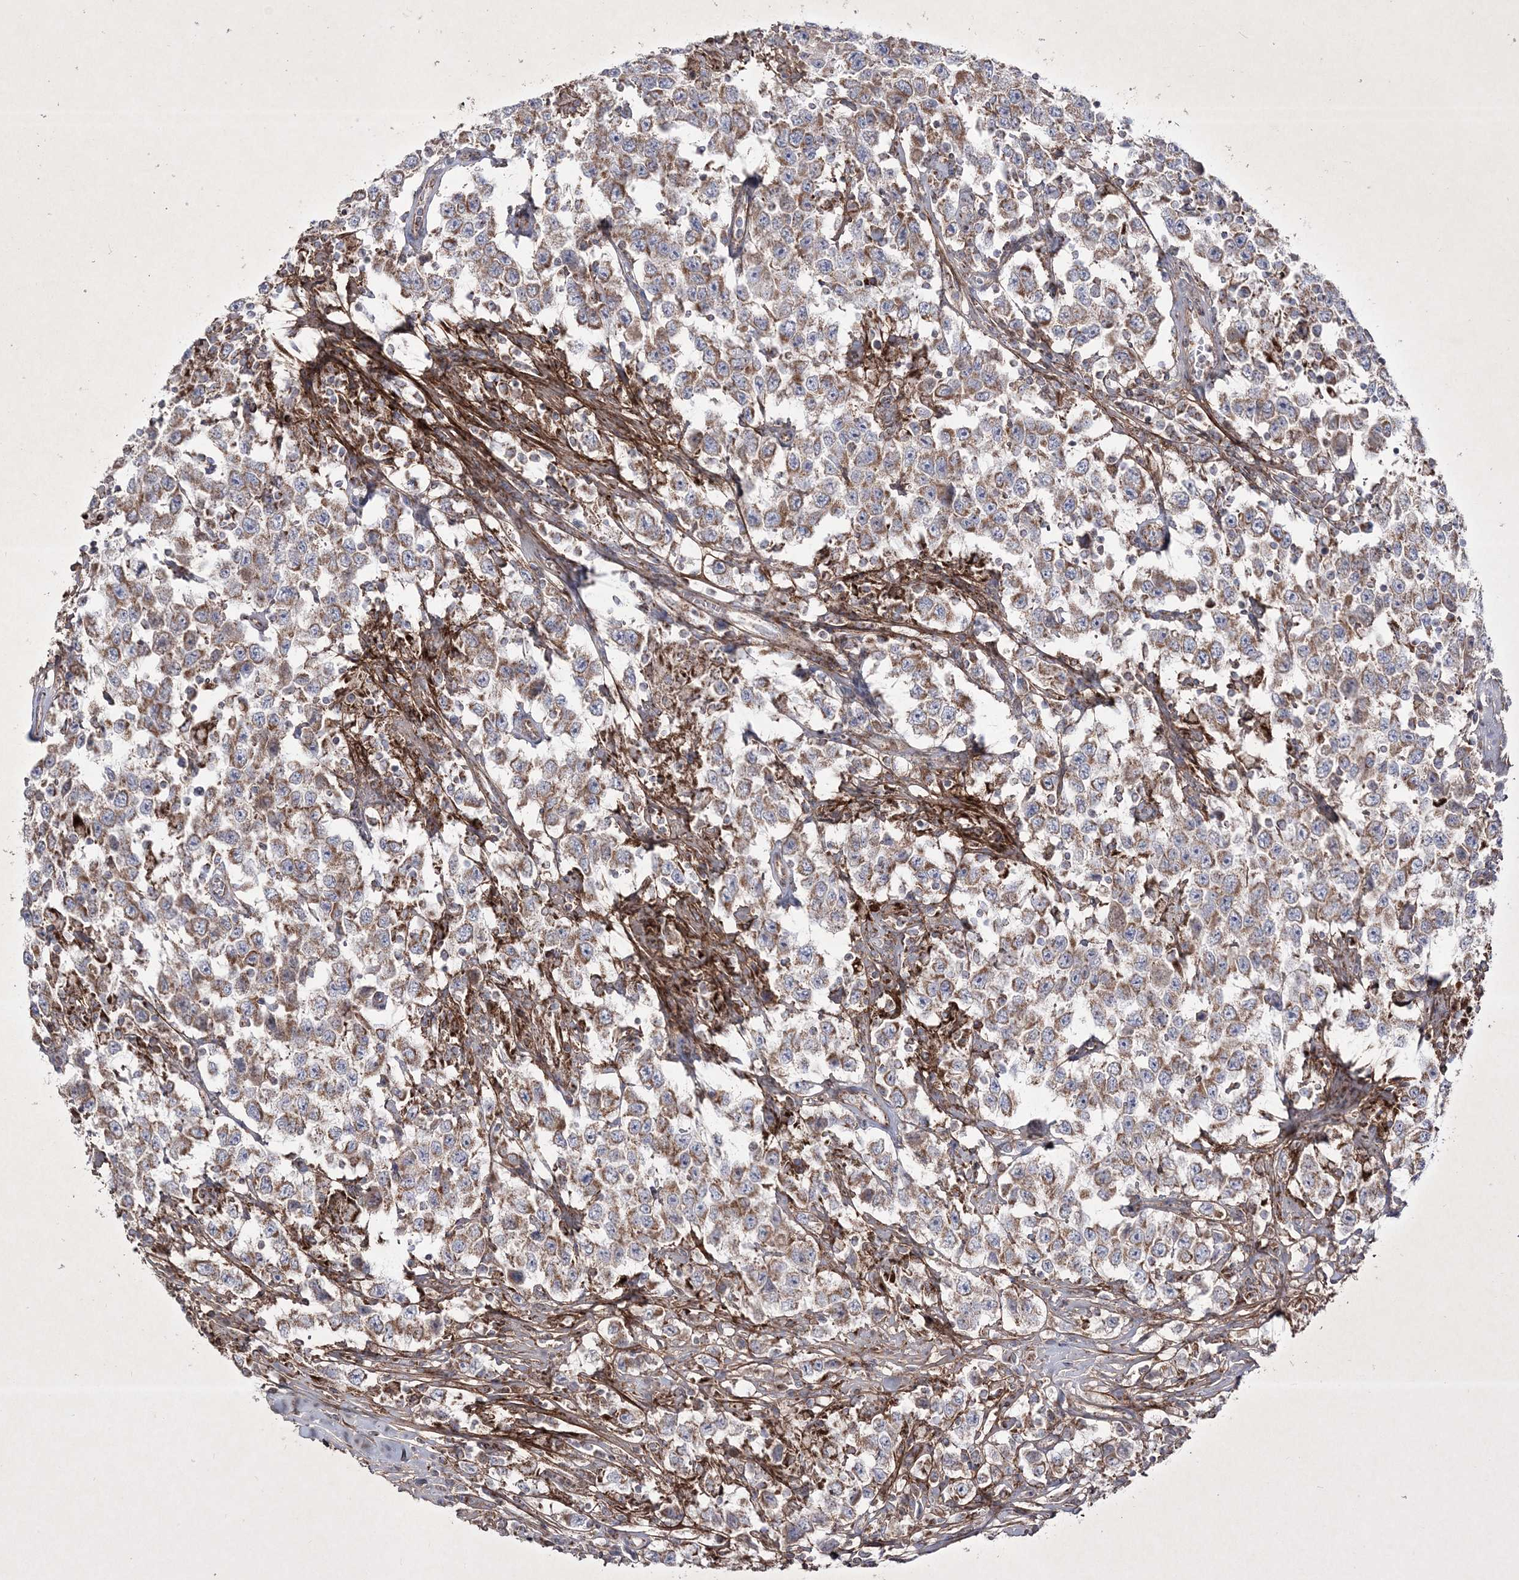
{"staining": {"intensity": "moderate", "quantity": ">75%", "location": "cytoplasmic/membranous"}, "tissue": "testis cancer", "cell_type": "Tumor cells", "image_type": "cancer", "snomed": [{"axis": "morphology", "description": "Seminoma, NOS"}, {"axis": "topography", "description": "Testis"}], "caption": "IHC histopathology image of neoplastic tissue: human testis cancer stained using immunohistochemistry (IHC) shows medium levels of moderate protein expression localized specifically in the cytoplasmic/membranous of tumor cells, appearing as a cytoplasmic/membranous brown color.", "gene": "RICTOR", "patient": {"sex": "male", "age": 41}}